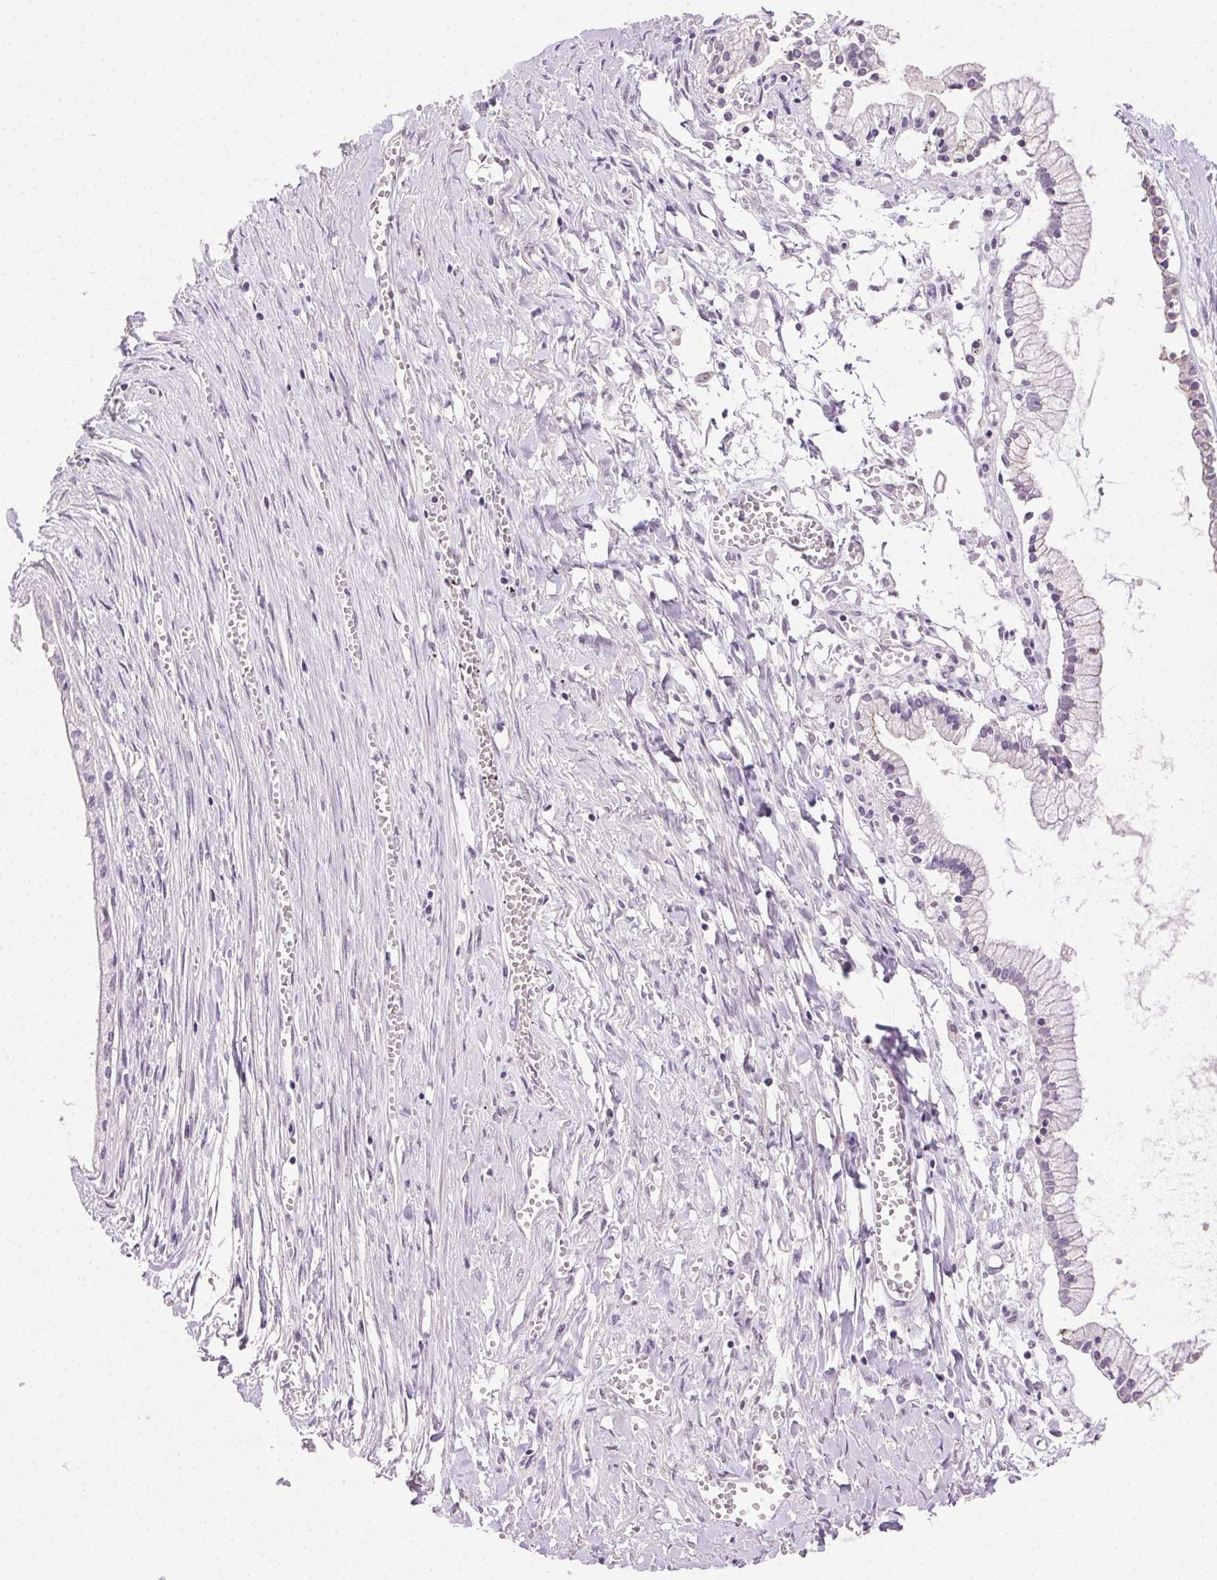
{"staining": {"intensity": "negative", "quantity": "none", "location": "none"}, "tissue": "ovarian cancer", "cell_type": "Tumor cells", "image_type": "cancer", "snomed": [{"axis": "morphology", "description": "Cystadenocarcinoma, mucinous, NOS"}, {"axis": "topography", "description": "Ovary"}], "caption": "The immunohistochemistry micrograph has no significant staining in tumor cells of mucinous cystadenocarcinoma (ovarian) tissue.", "gene": "CLDN10", "patient": {"sex": "female", "age": 67}}